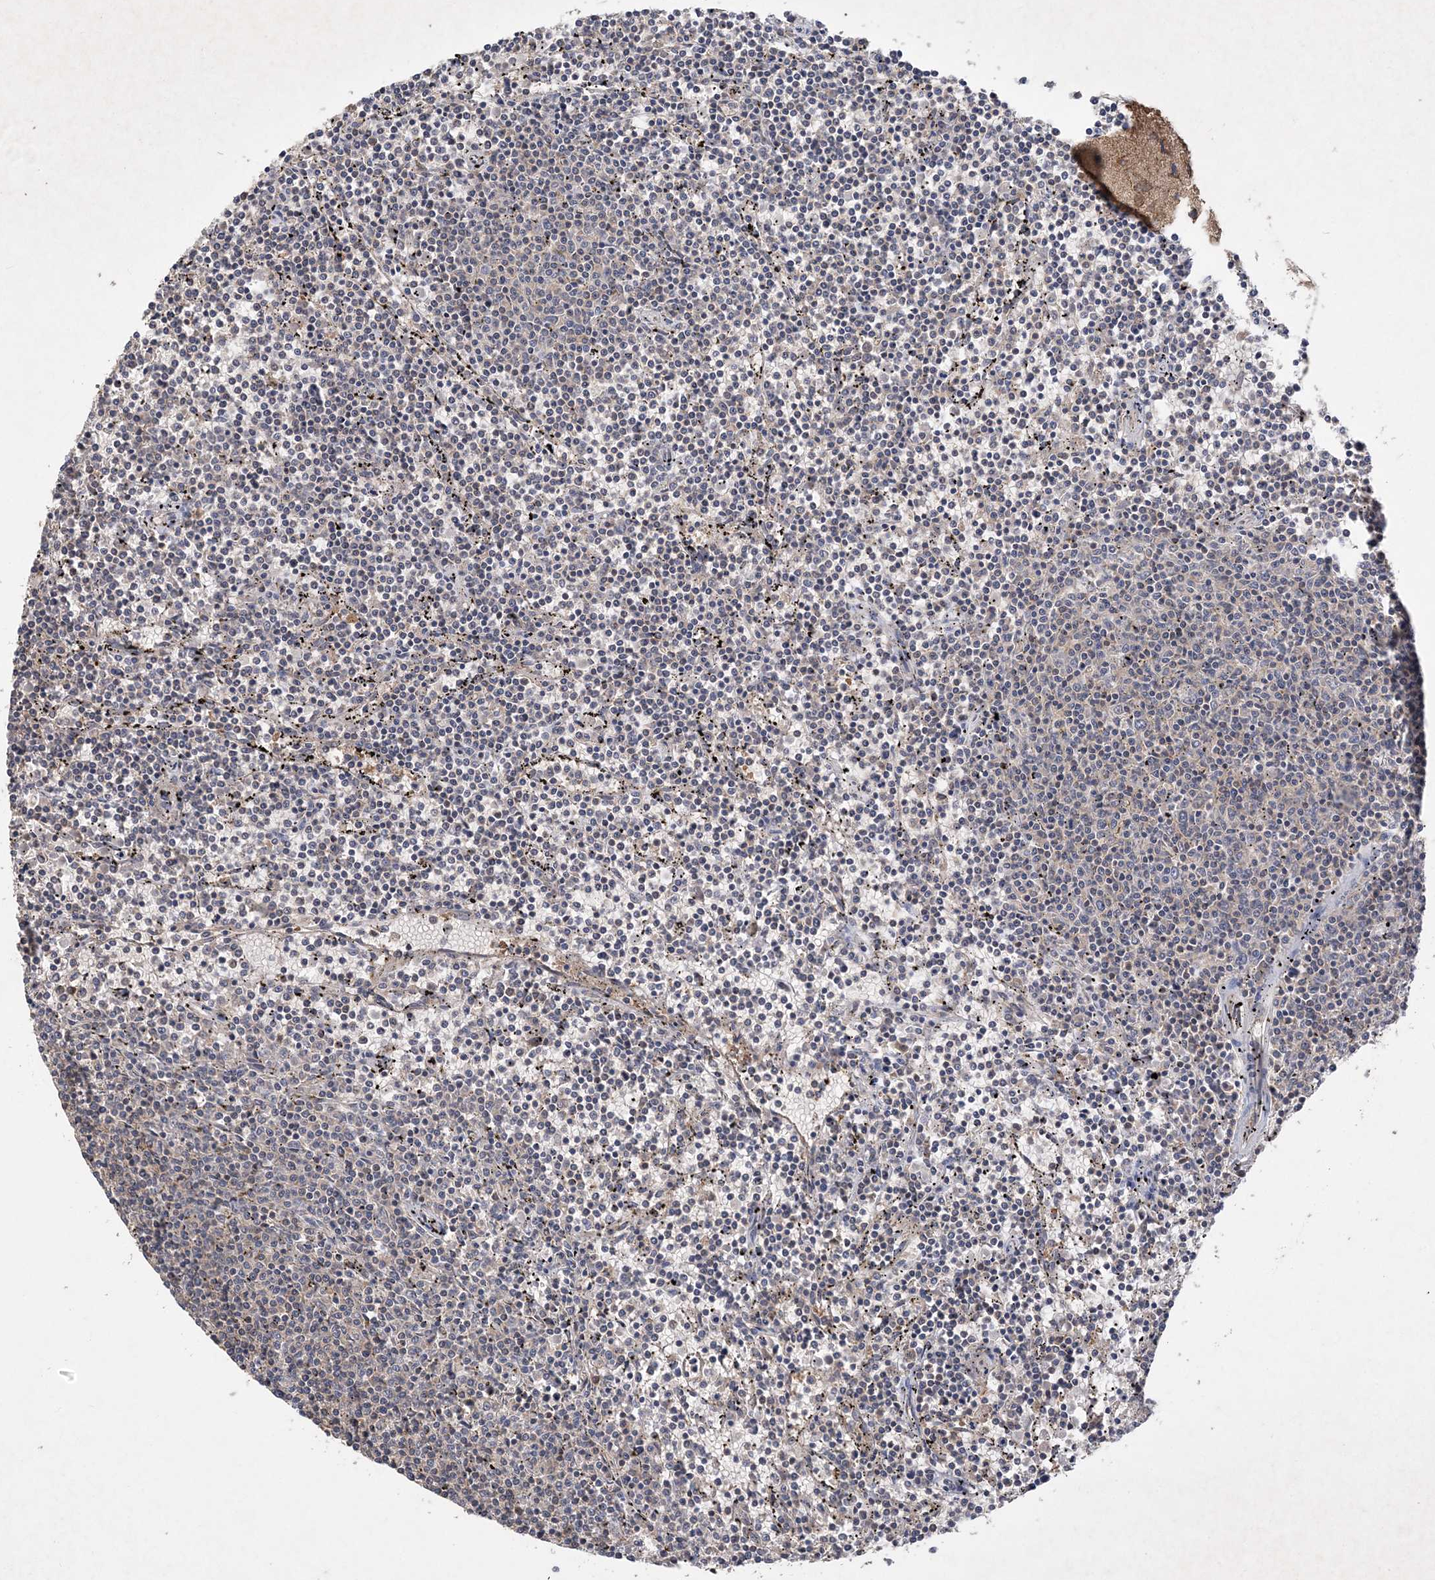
{"staining": {"intensity": "negative", "quantity": "none", "location": "none"}, "tissue": "lymphoma", "cell_type": "Tumor cells", "image_type": "cancer", "snomed": [{"axis": "morphology", "description": "Malignant lymphoma, non-Hodgkin's type, Low grade"}, {"axis": "topography", "description": "Spleen"}], "caption": "Human low-grade malignant lymphoma, non-Hodgkin's type stained for a protein using IHC shows no expression in tumor cells.", "gene": "AKR7A2", "patient": {"sex": "female", "age": 50}}